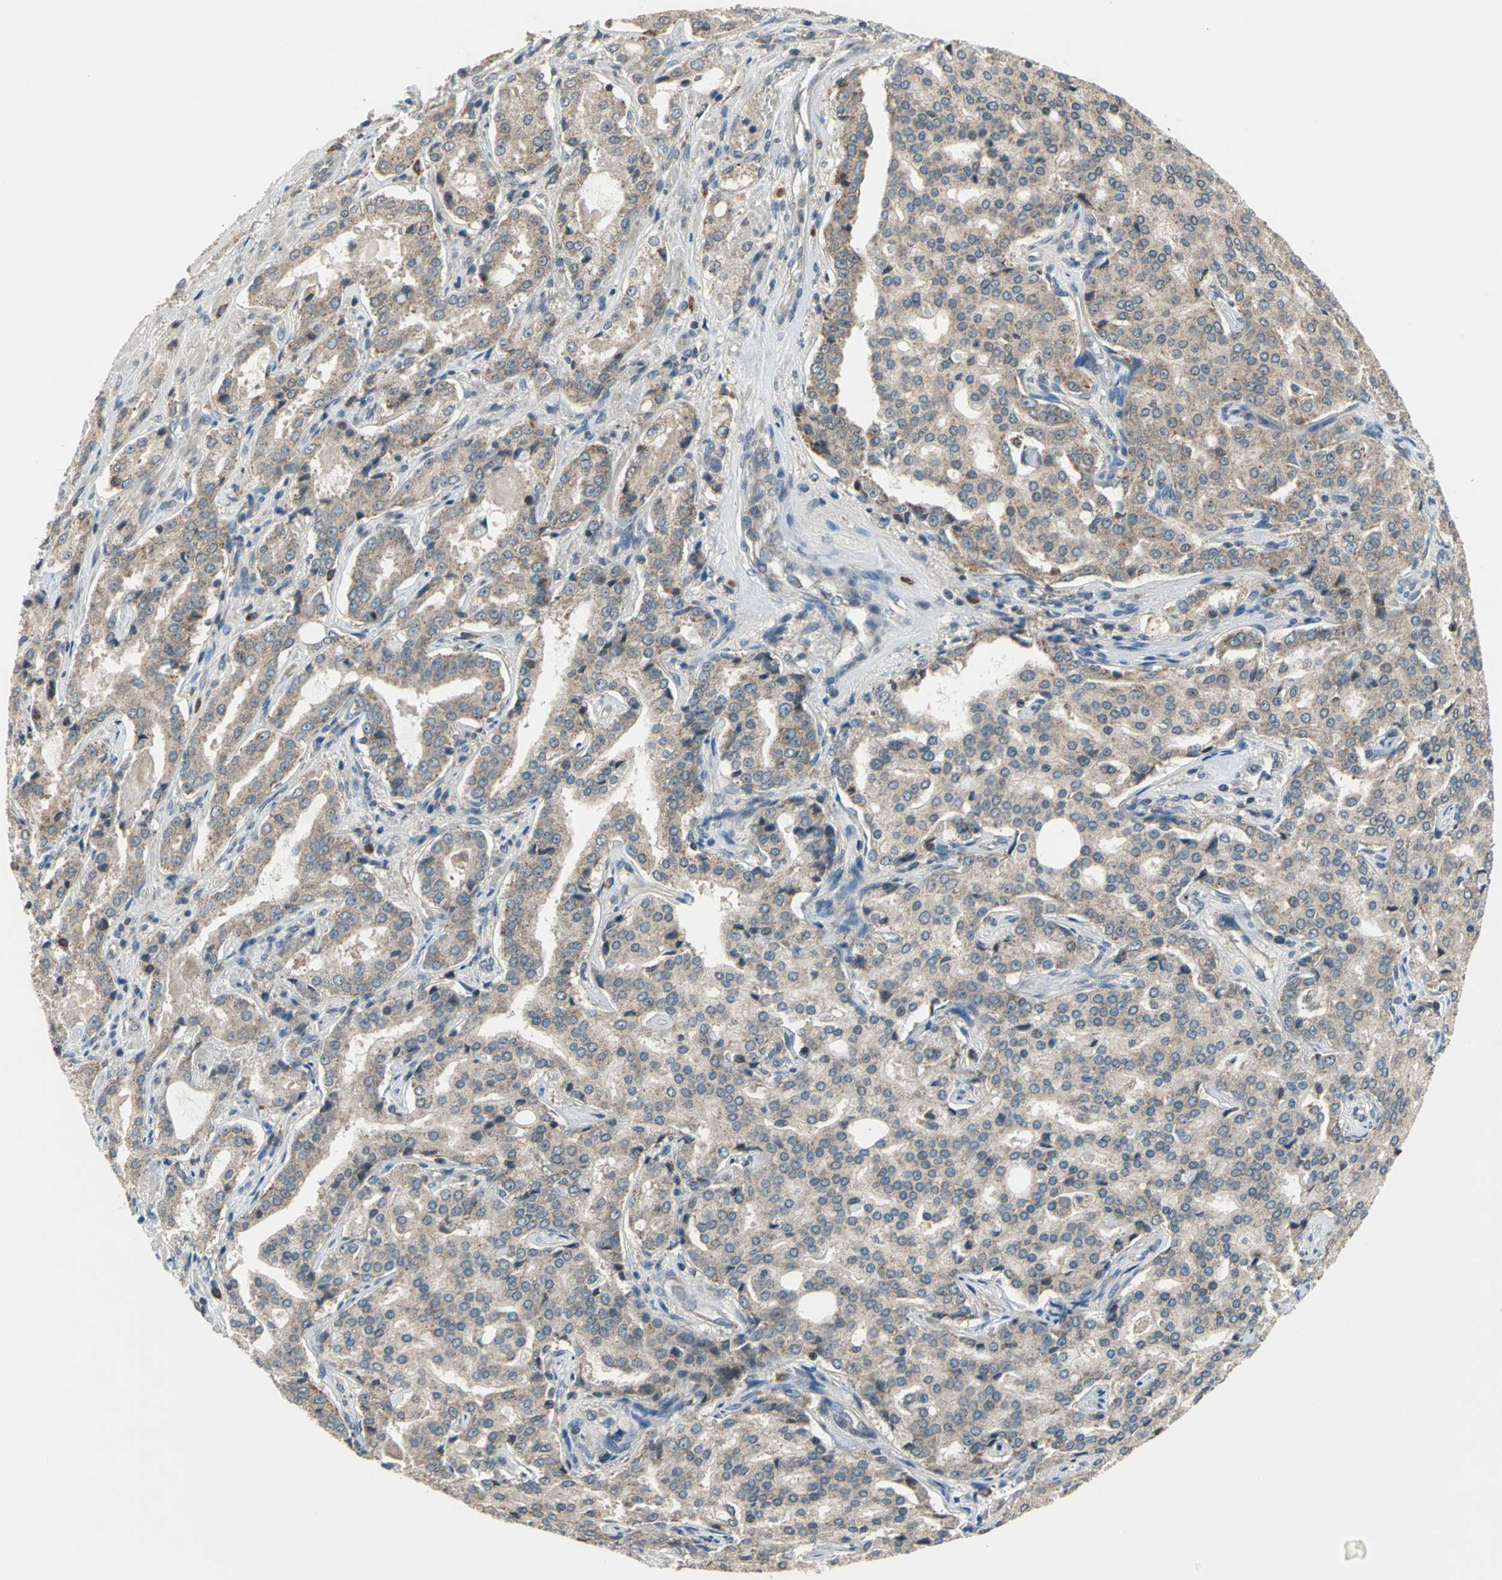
{"staining": {"intensity": "weak", "quantity": ">75%", "location": "cytoplasmic/membranous"}, "tissue": "prostate cancer", "cell_type": "Tumor cells", "image_type": "cancer", "snomed": [{"axis": "morphology", "description": "Adenocarcinoma, High grade"}, {"axis": "topography", "description": "Prostate"}], "caption": "Weak cytoplasmic/membranous staining is present in about >75% of tumor cells in prostate cancer. (DAB IHC, brown staining for protein, blue staining for nuclei).", "gene": "TRAK1", "patient": {"sex": "male", "age": 72}}